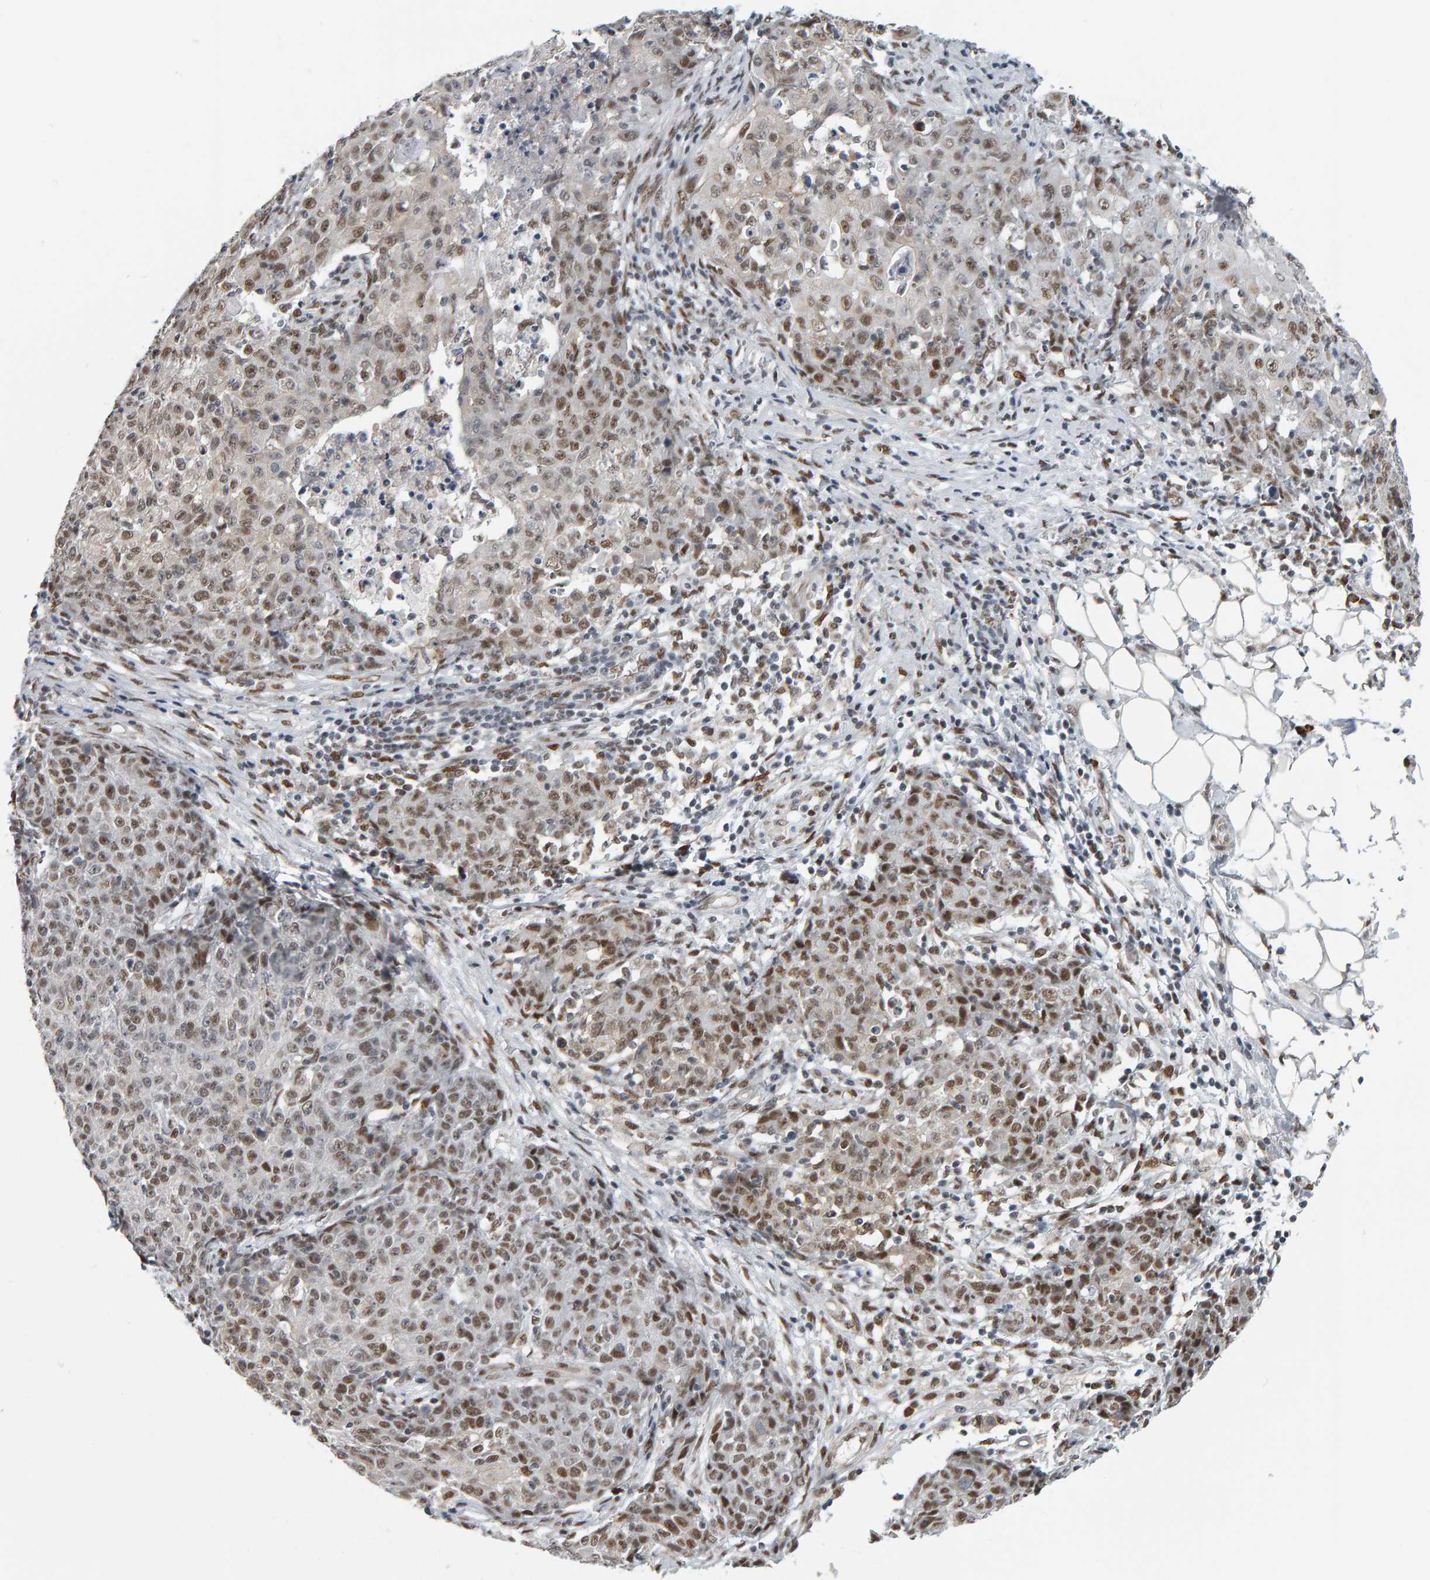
{"staining": {"intensity": "moderate", "quantity": "25%-75%", "location": "nuclear"}, "tissue": "ovarian cancer", "cell_type": "Tumor cells", "image_type": "cancer", "snomed": [{"axis": "morphology", "description": "Carcinoma, endometroid"}, {"axis": "topography", "description": "Ovary"}], "caption": "This image exhibits ovarian endometroid carcinoma stained with immunohistochemistry (IHC) to label a protein in brown. The nuclear of tumor cells show moderate positivity for the protein. Nuclei are counter-stained blue.", "gene": "ATF7IP", "patient": {"sex": "female", "age": 42}}